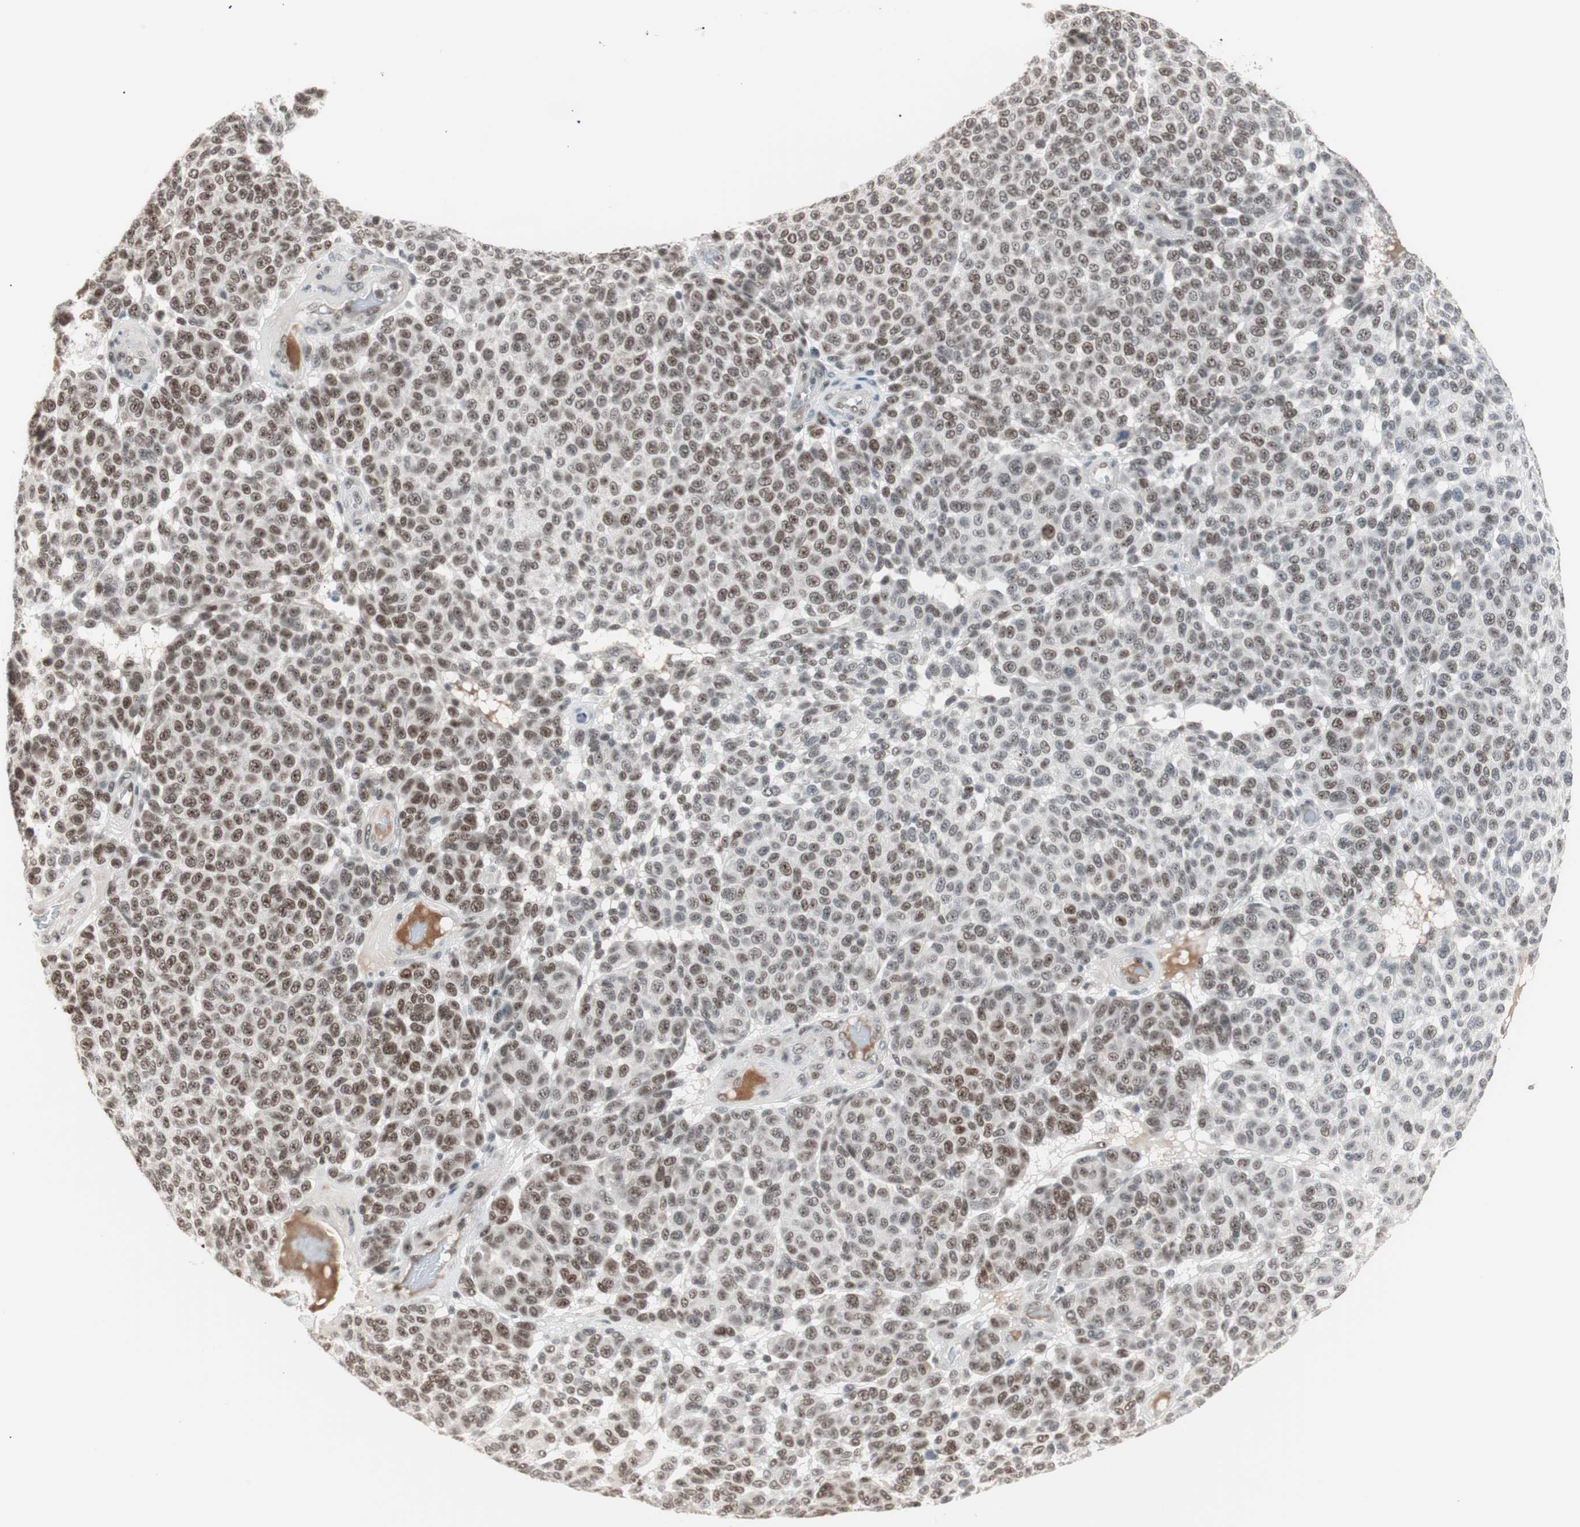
{"staining": {"intensity": "moderate", "quantity": ">75%", "location": "nuclear"}, "tissue": "melanoma", "cell_type": "Tumor cells", "image_type": "cancer", "snomed": [{"axis": "morphology", "description": "Malignant melanoma, NOS"}, {"axis": "topography", "description": "Skin"}], "caption": "An image of human melanoma stained for a protein exhibits moderate nuclear brown staining in tumor cells.", "gene": "LIG3", "patient": {"sex": "male", "age": 59}}